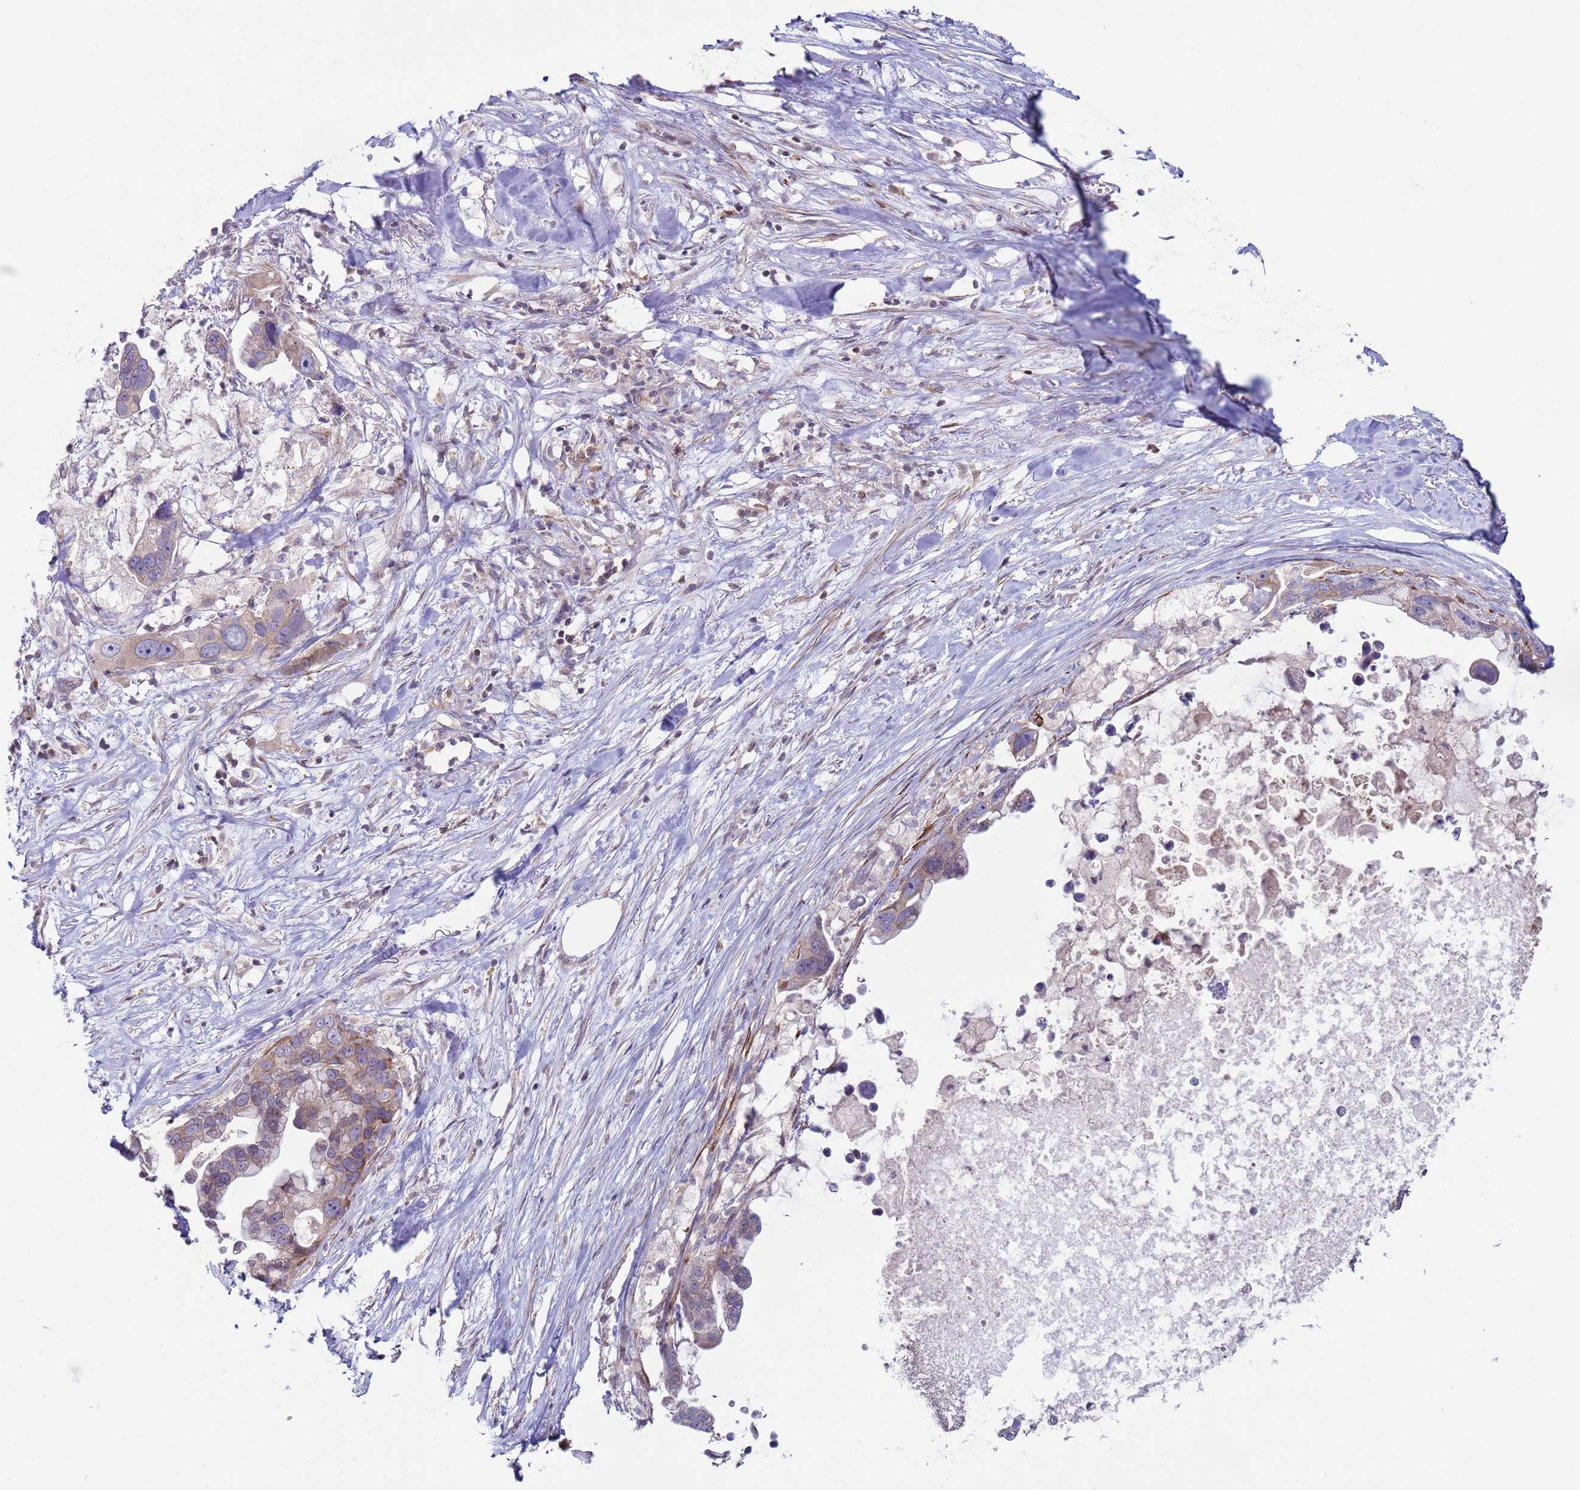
{"staining": {"intensity": "weak", "quantity": "<25%", "location": "cytoplasmic/membranous"}, "tissue": "pancreatic cancer", "cell_type": "Tumor cells", "image_type": "cancer", "snomed": [{"axis": "morphology", "description": "Adenocarcinoma, NOS"}, {"axis": "topography", "description": "Pancreas"}], "caption": "Tumor cells are negative for protein expression in human adenocarcinoma (pancreatic). (Stains: DAB IHC with hematoxylin counter stain, Microscopy: brightfield microscopy at high magnification).", "gene": "SNAPC4", "patient": {"sex": "female", "age": 83}}